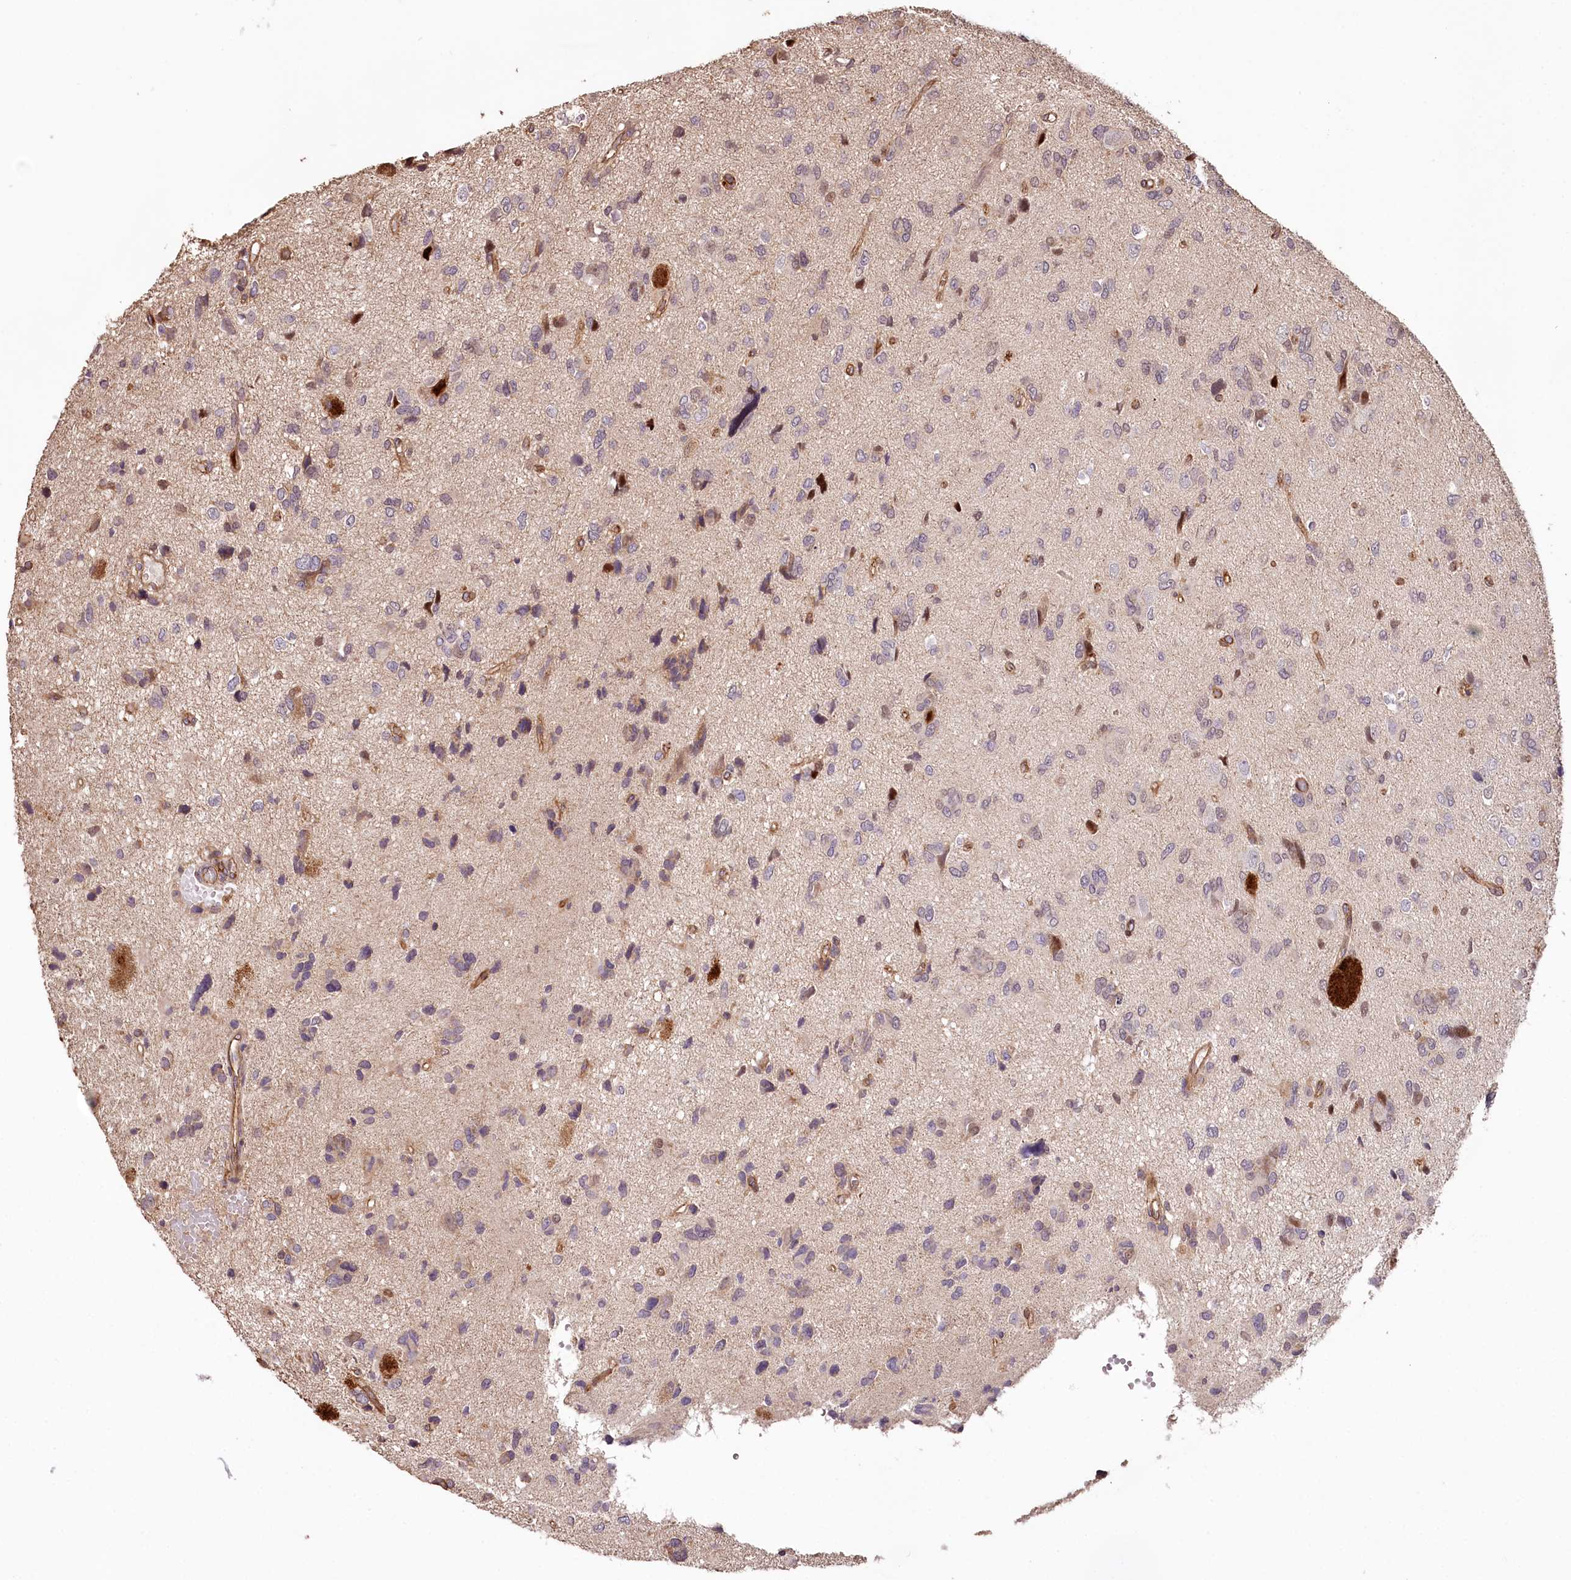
{"staining": {"intensity": "moderate", "quantity": "<25%", "location": "nuclear"}, "tissue": "glioma", "cell_type": "Tumor cells", "image_type": "cancer", "snomed": [{"axis": "morphology", "description": "Glioma, malignant, High grade"}, {"axis": "topography", "description": "Brain"}], "caption": "DAB (3,3'-diaminobenzidine) immunohistochemical staining of human glioma reveals moderate nuclear protein expression in about <25% of tumor cells.", "gene": "KIF14", "patient": {"sex": "female", "age": 59}}